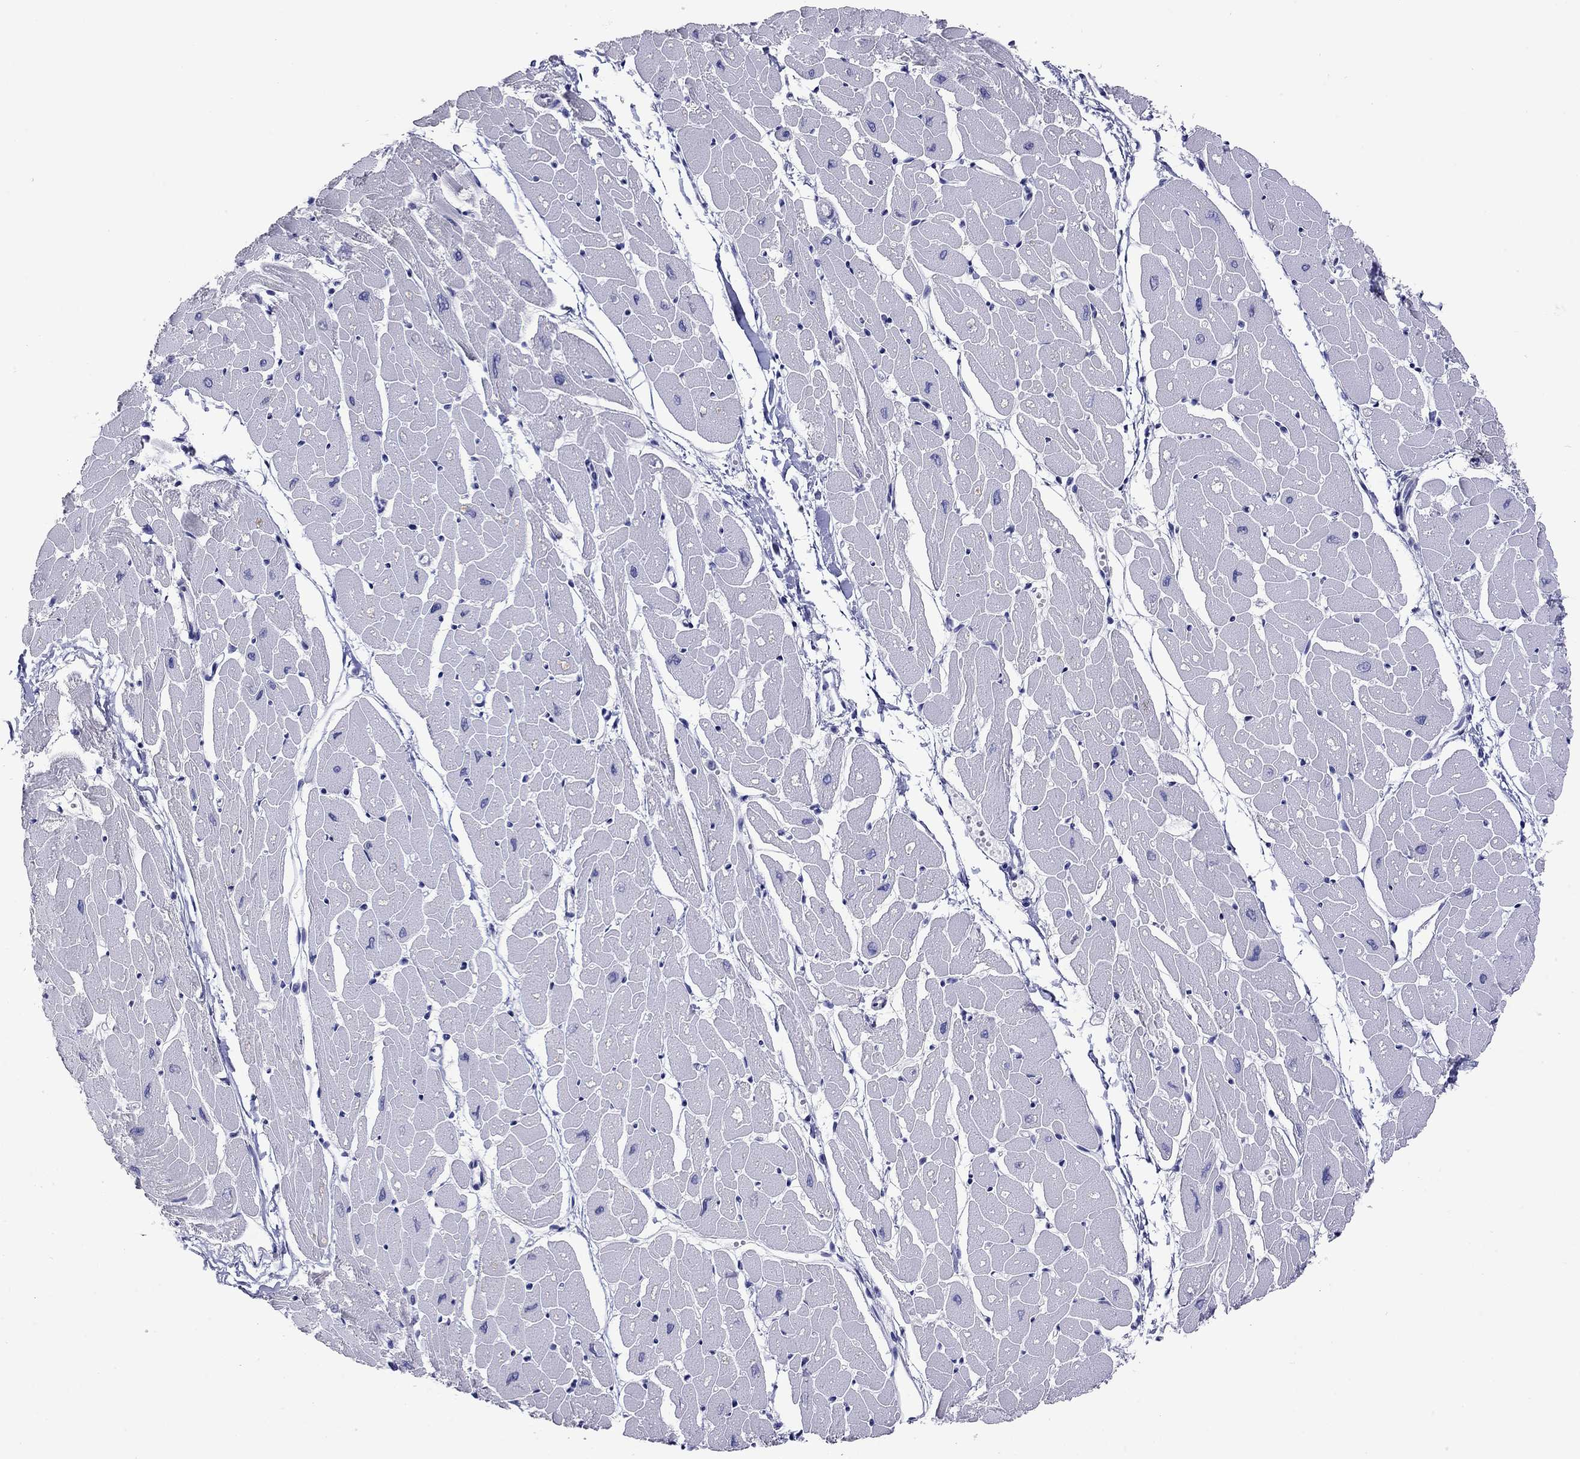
{"staining": {"intensity": "negative", "quantity": "none", "location": "none"}, "tissue": "heart muscle", "cell_type": "Cardiomyocytes", "image_type": "normal", "snomed": [{"axis": "morphology", "description": "Normal tissue, NOS"}, {"axis": "topography", "description": "Heart"}], "caption": "Photomicrograph shows no protein staining in cardiomyocytes of benign heart muscle. (DAB (3,3'-diaminobenzidine) immunohistochemistry (IHC), high magnification).", "gene": "ARMC12", "patient": {"sex": "male", "age": 57}}